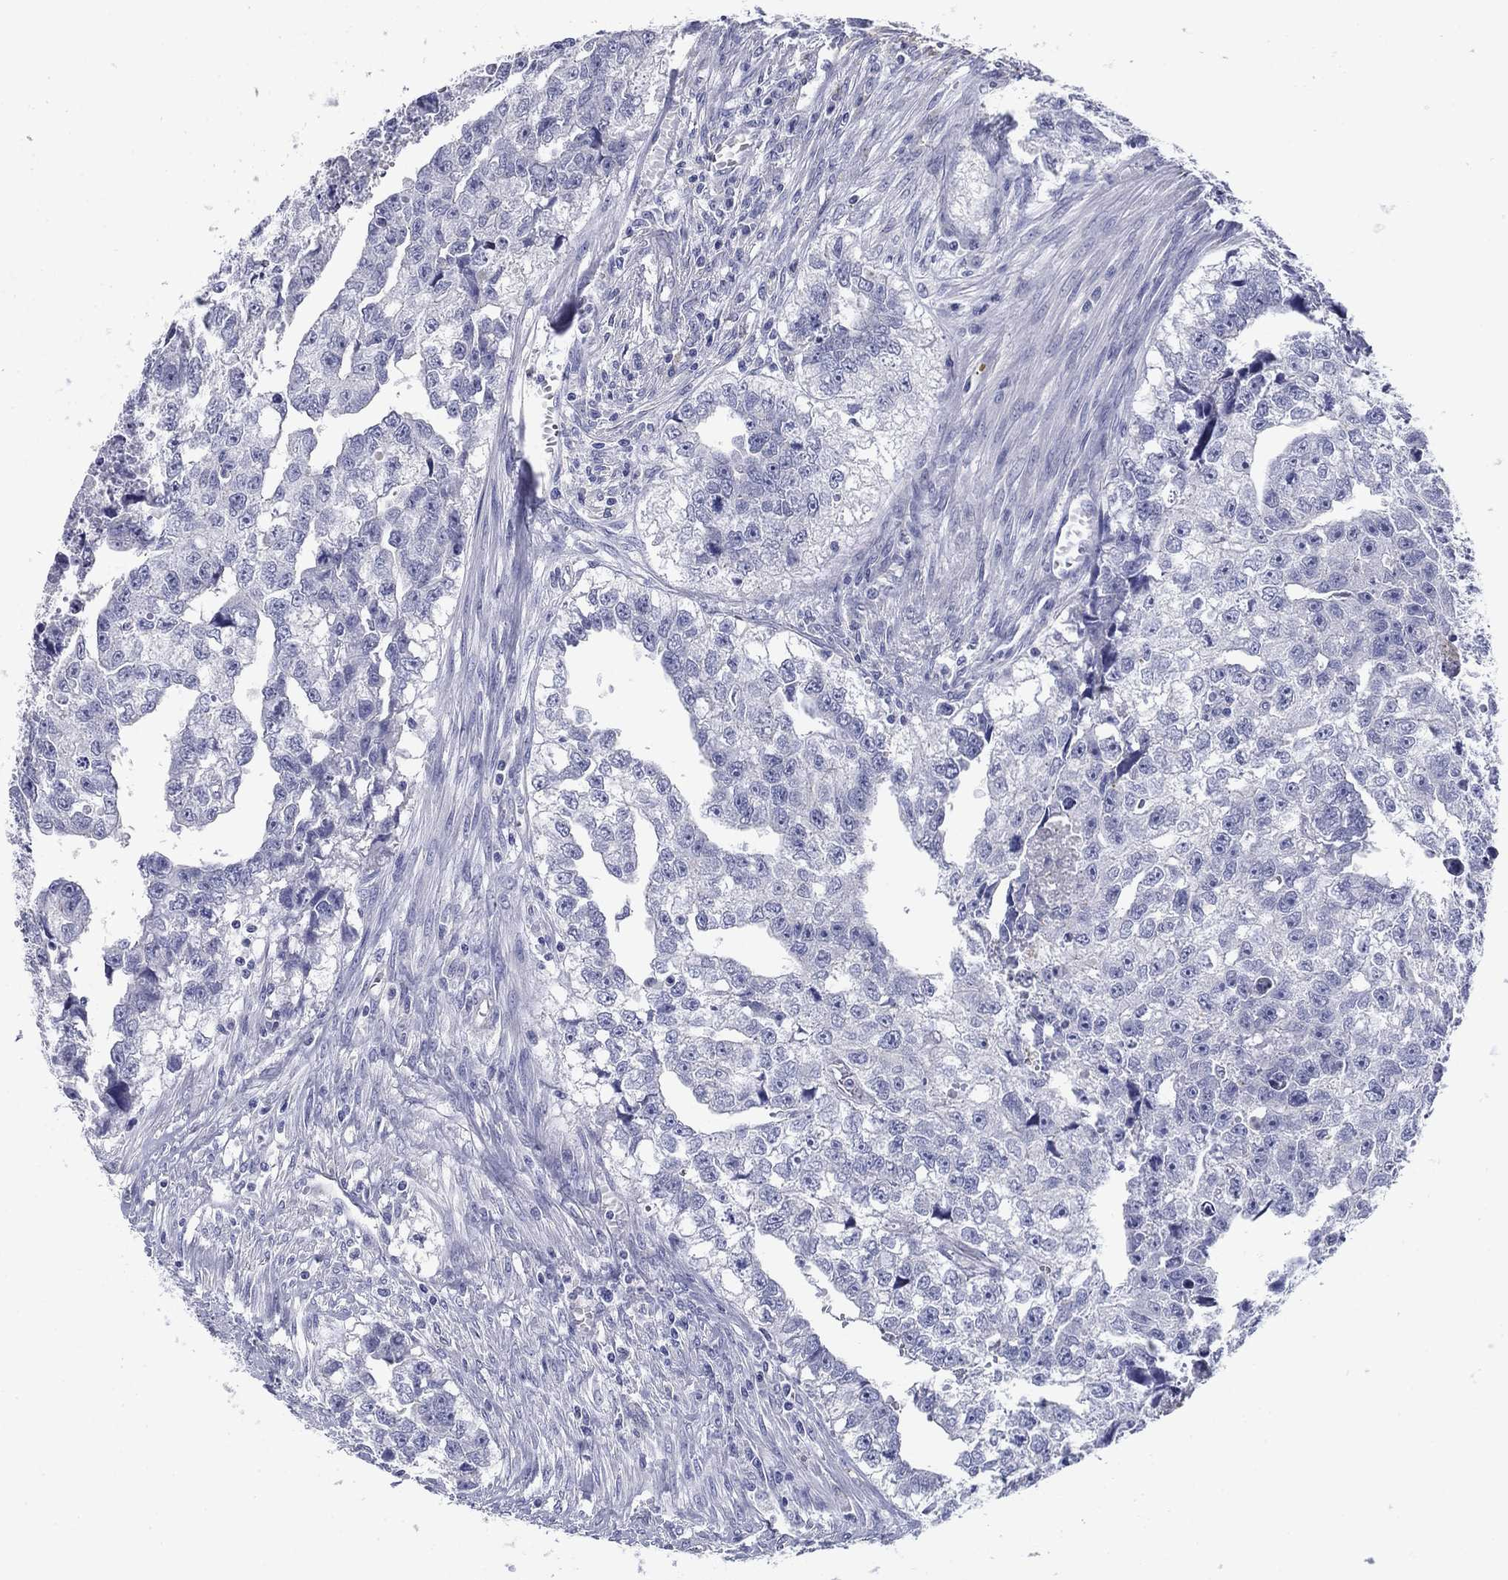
{"staining": {"intensity": "negative", "quantity": "none", "location": "none"}, "tissue": "testis cancer", "cell_type": "Tumor cells", "image_type": "cancer", "snomed": [{"axis": "morphology", "description": "Carcinoma, Embryonal, NOS"}, {"axis": "morphology", "description": "Teratoma, malignant, NOS"}, {"axis": "topography", "description": "Testis"}], "caption": "DAB immunohistochemical staining of human testis cancer displays no significant positivity in tumor cells.", "gene": "PRKCG", "patient": {"sex": "male", "age": 44}}